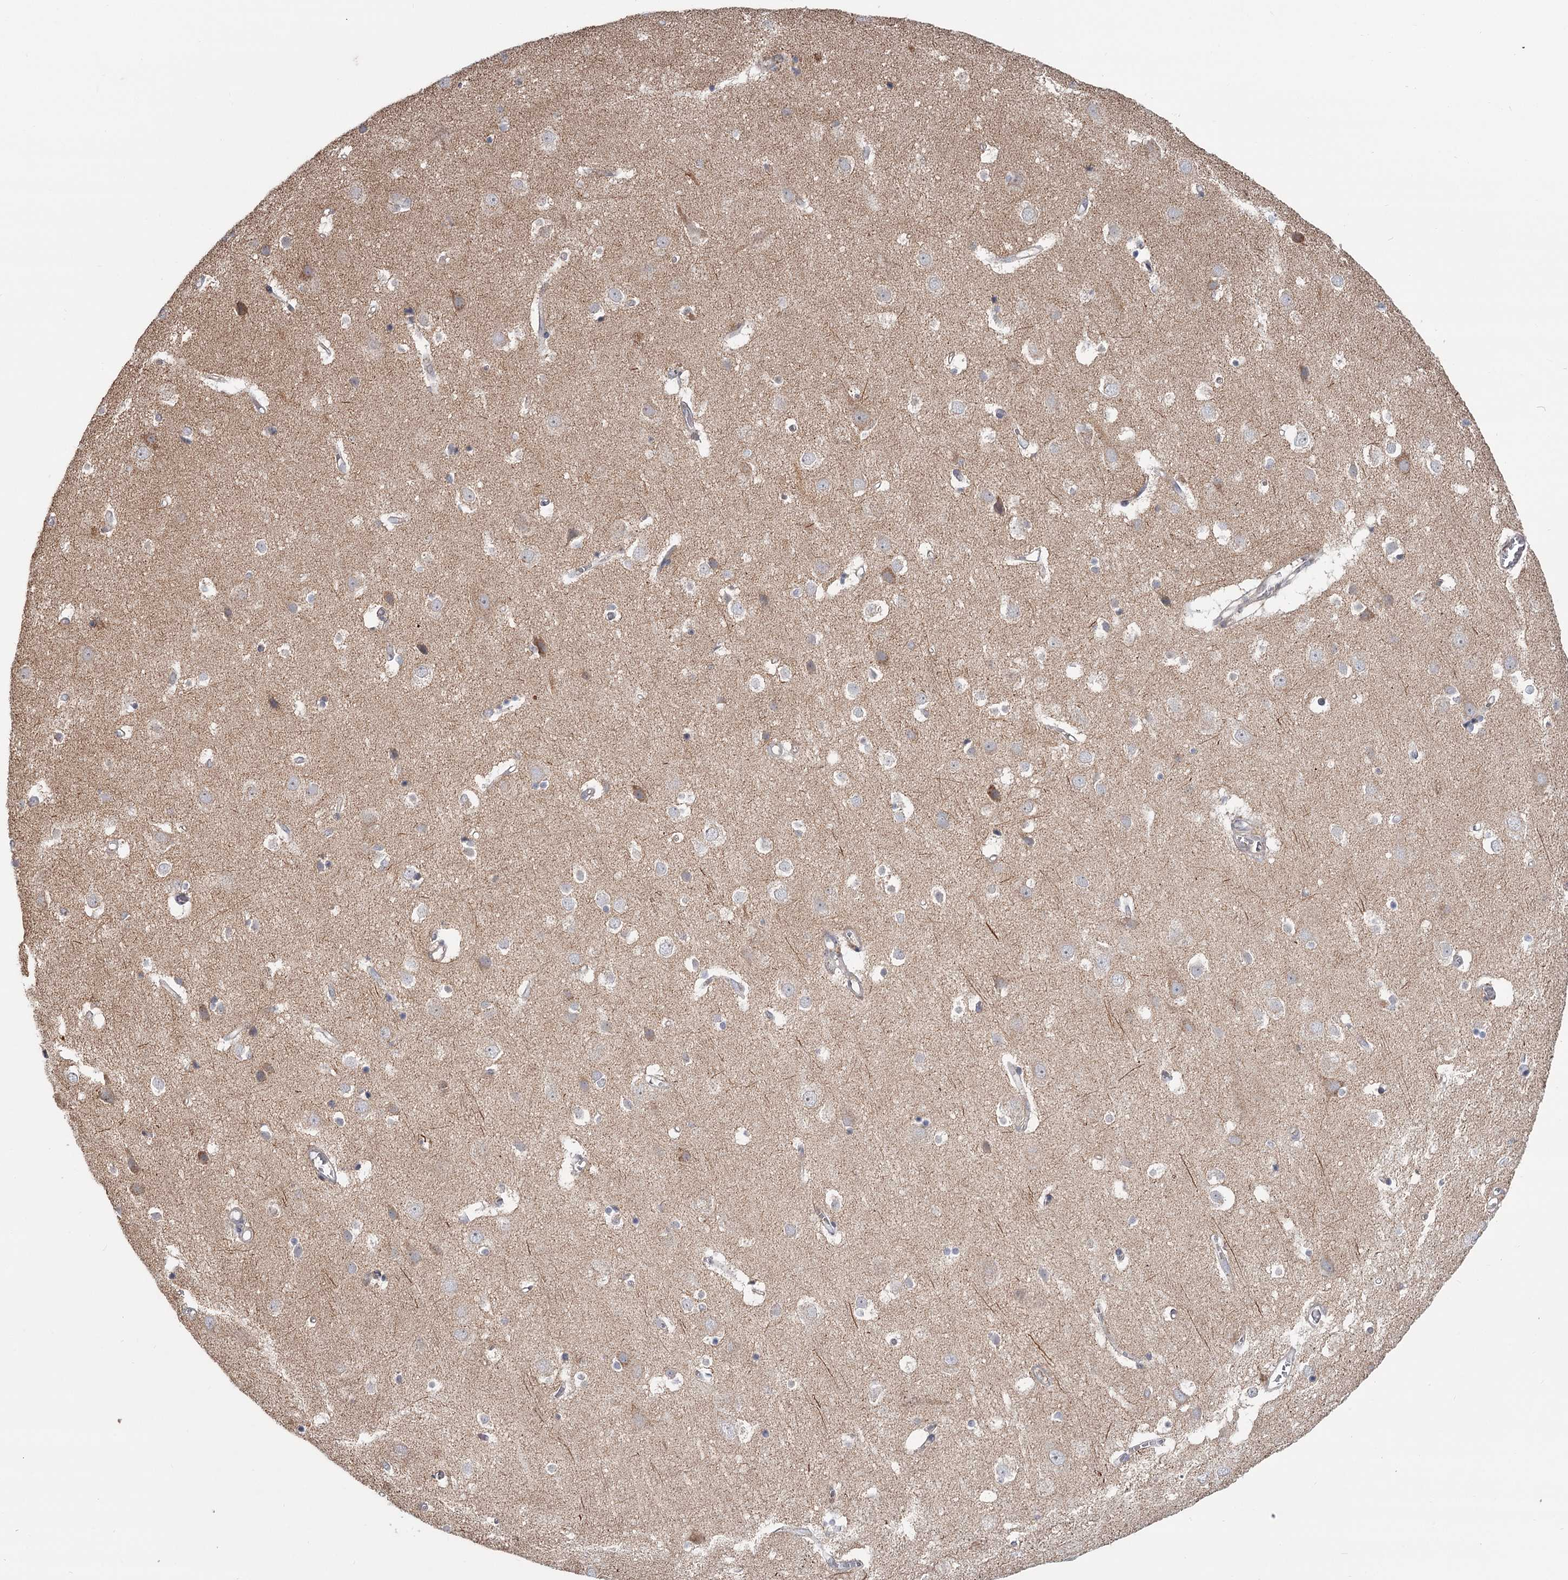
{"staining": {"intensity": "negative", "quantity": "none", "location": "none"}, "tissue": "cerebral cortex", "cell_type": "Endothelial cells", "image_type": "normal", "snomed": [{"axis": "morphology", "description": "Normal tissue, NOS"}, {"axis": "topography", "description": "Cerebral cortex"}], "caption": "The immunohistochemistry (IHC) histopathology image has no significant positivity in endothelial cells of cerebral cortex. The staining is performed using DAB brown chromogen with nuclei counter-stained in using hematoxylin.", "gene": "CDC123", "patient": {"sex": "male", "age": 54}}